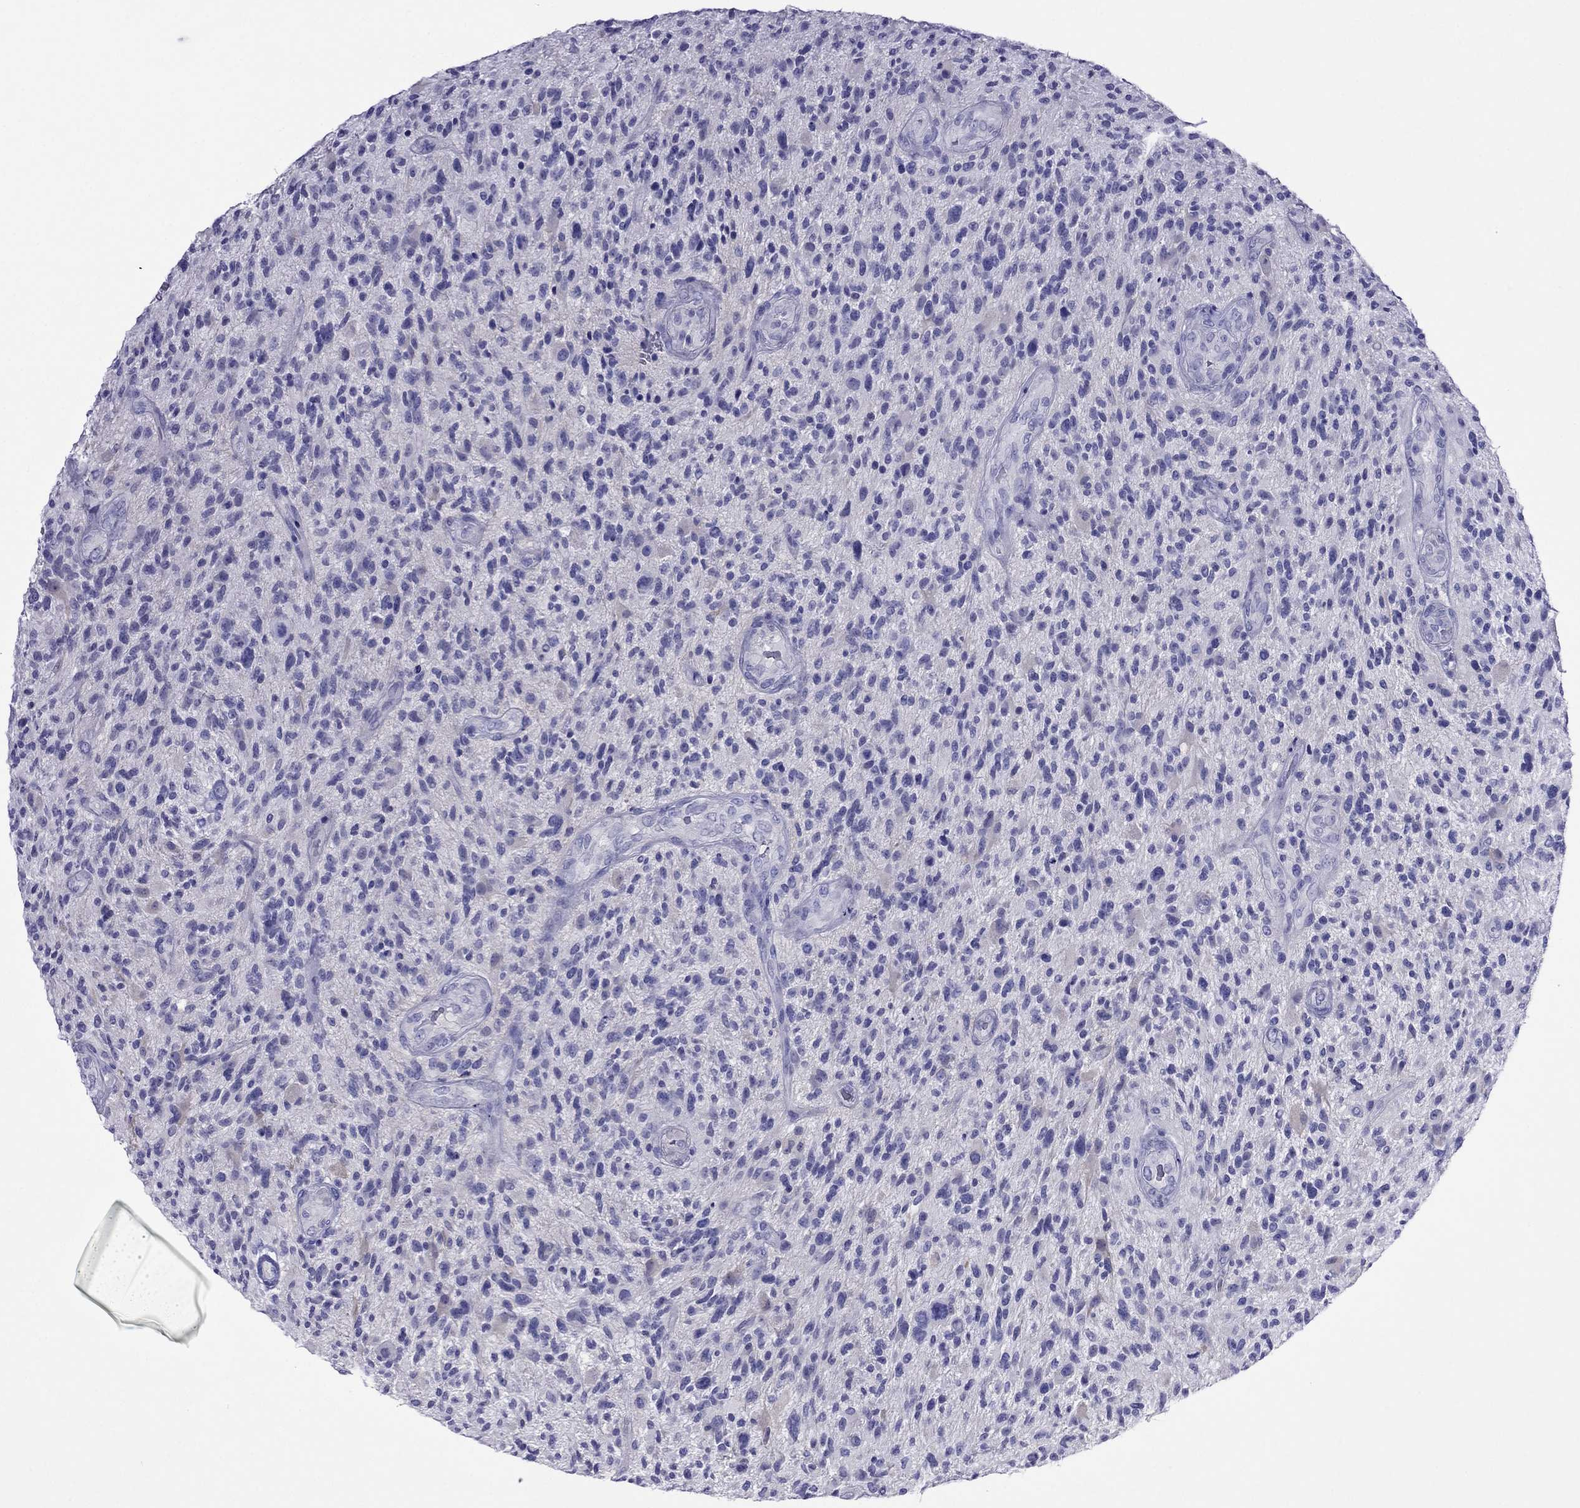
{"staining": {"intensity": "negative", "quantity": "none", "location": "none"}, "tissue": "glioma", "cell_type": "Tumor cells", "image_type": "cancer", "snomed": [{"axis": "morphology", "description": "Glioma, malignant, High grade"}, {"axis": "topography", "description": "Brain"}], "caption": "Glioma was stained to show a protein in brown. There is no significant positivity in tumor cells.", "gene": "PCDHA6", "patient": {"sex": "male", "age": 47}}